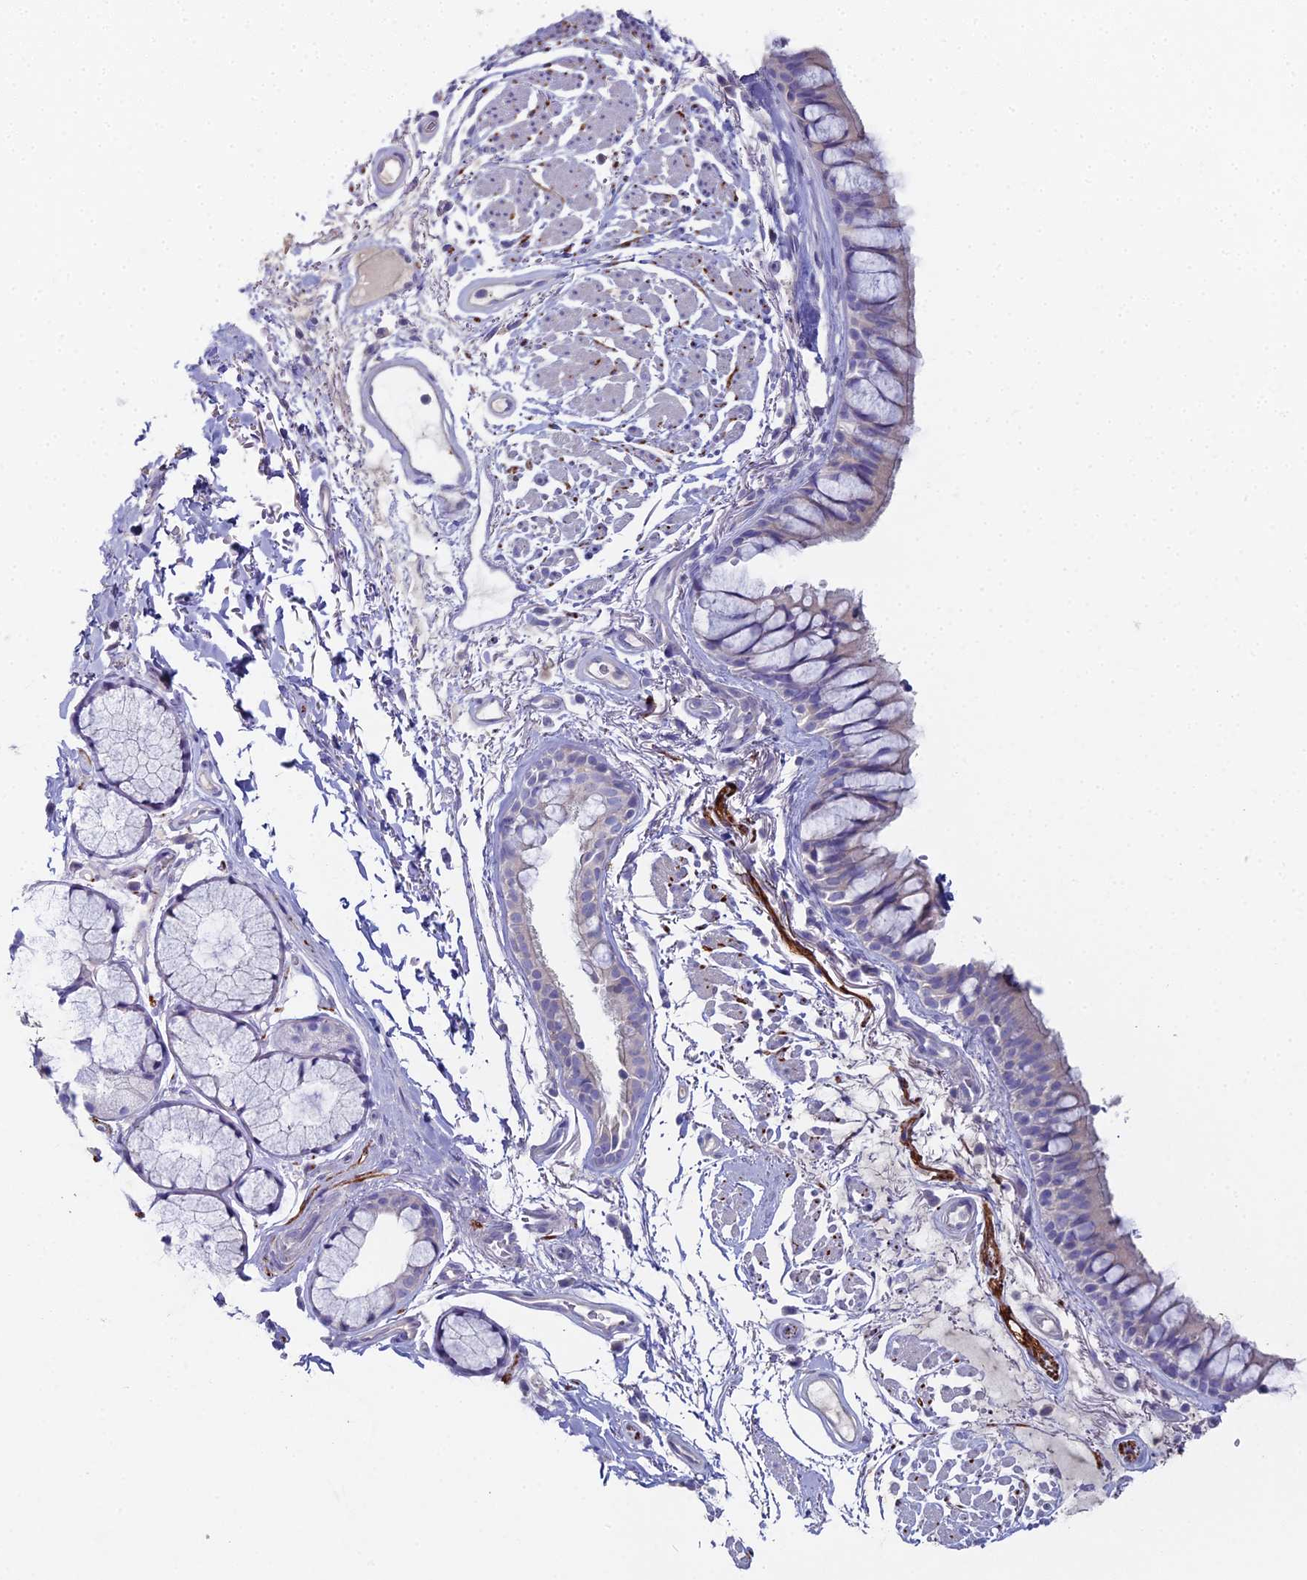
{"staining": {"intensity": "negative", "quantity": "none", "location": "none"}, "tissue": "bronchus", "cell_type": "Respiratory epithelial cells", "image_type": "normal", "snomed": [{"axis": "morphology", "description": "Normal tissue, NOS"}, {"axis": "topography", "description": "Bronchus"}], "caption": "Immunohistochemistry (IHC) image of unremarkable human bronchus stained for a protein (brown), which exhibits no expression in respiratory epithelial cells. (DAB (3,3'-diaminobenzidine) IHC with hematoxylin counter stain).", "gene": "NCAM1", "patient": {"sex": "male", "age": 70}}